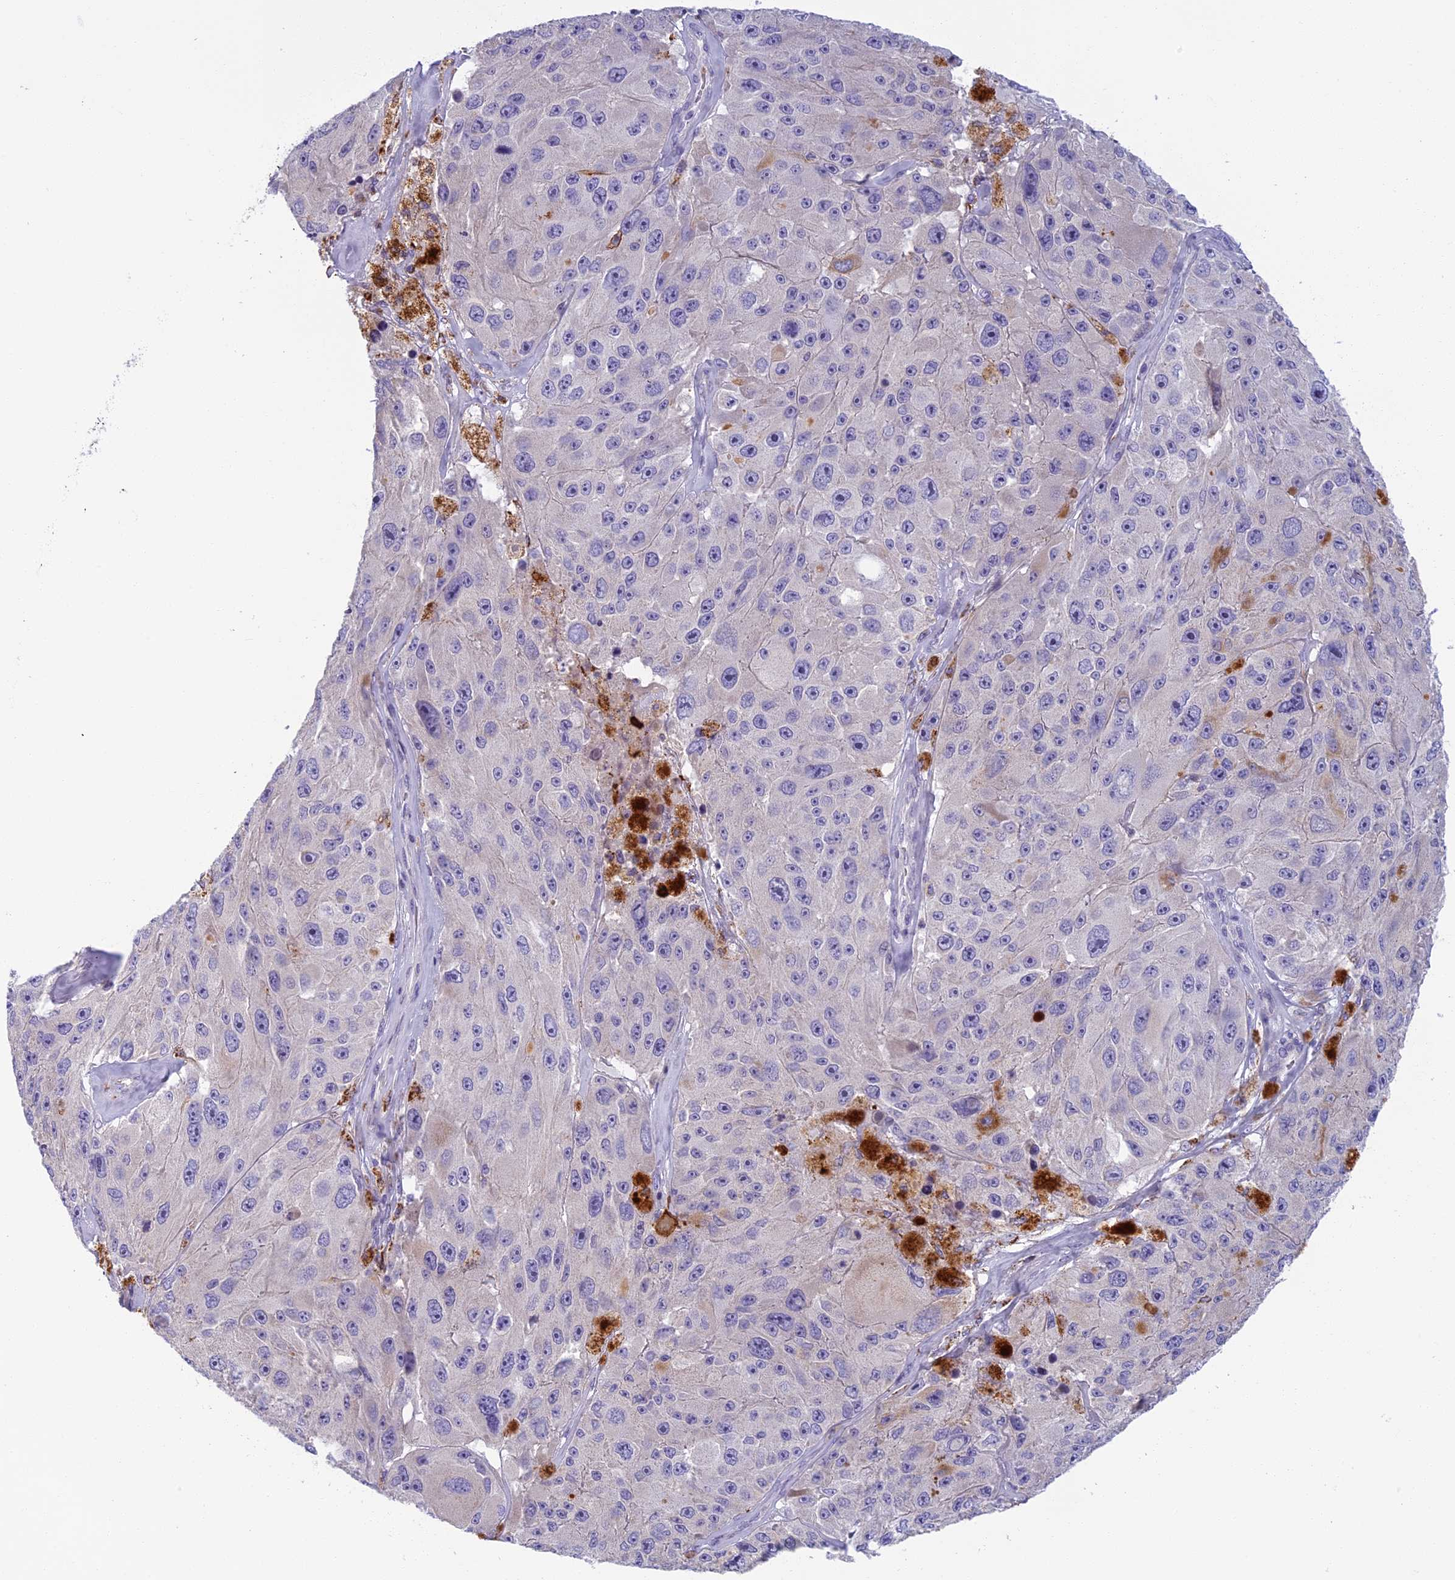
{"staining": {"intensity": "negative", "quantity": "none", "location": "none"}, "tissue": "melanoma", "cell_type": "Tumor cells", "image_type": "cancer", "snomed": [{"axis": "morphology", "description": "Malignant melanoma, Metastatic site"}, {"axis": "topography", "description": "Lymph node"}], "caption": "Immunohistochemistry (IHC) of human malignant melanoma (metastatic site) shows no staining in tumor cells.", "gene": "SEMA7A", "patient": {"sex": "male", "age": 62}}